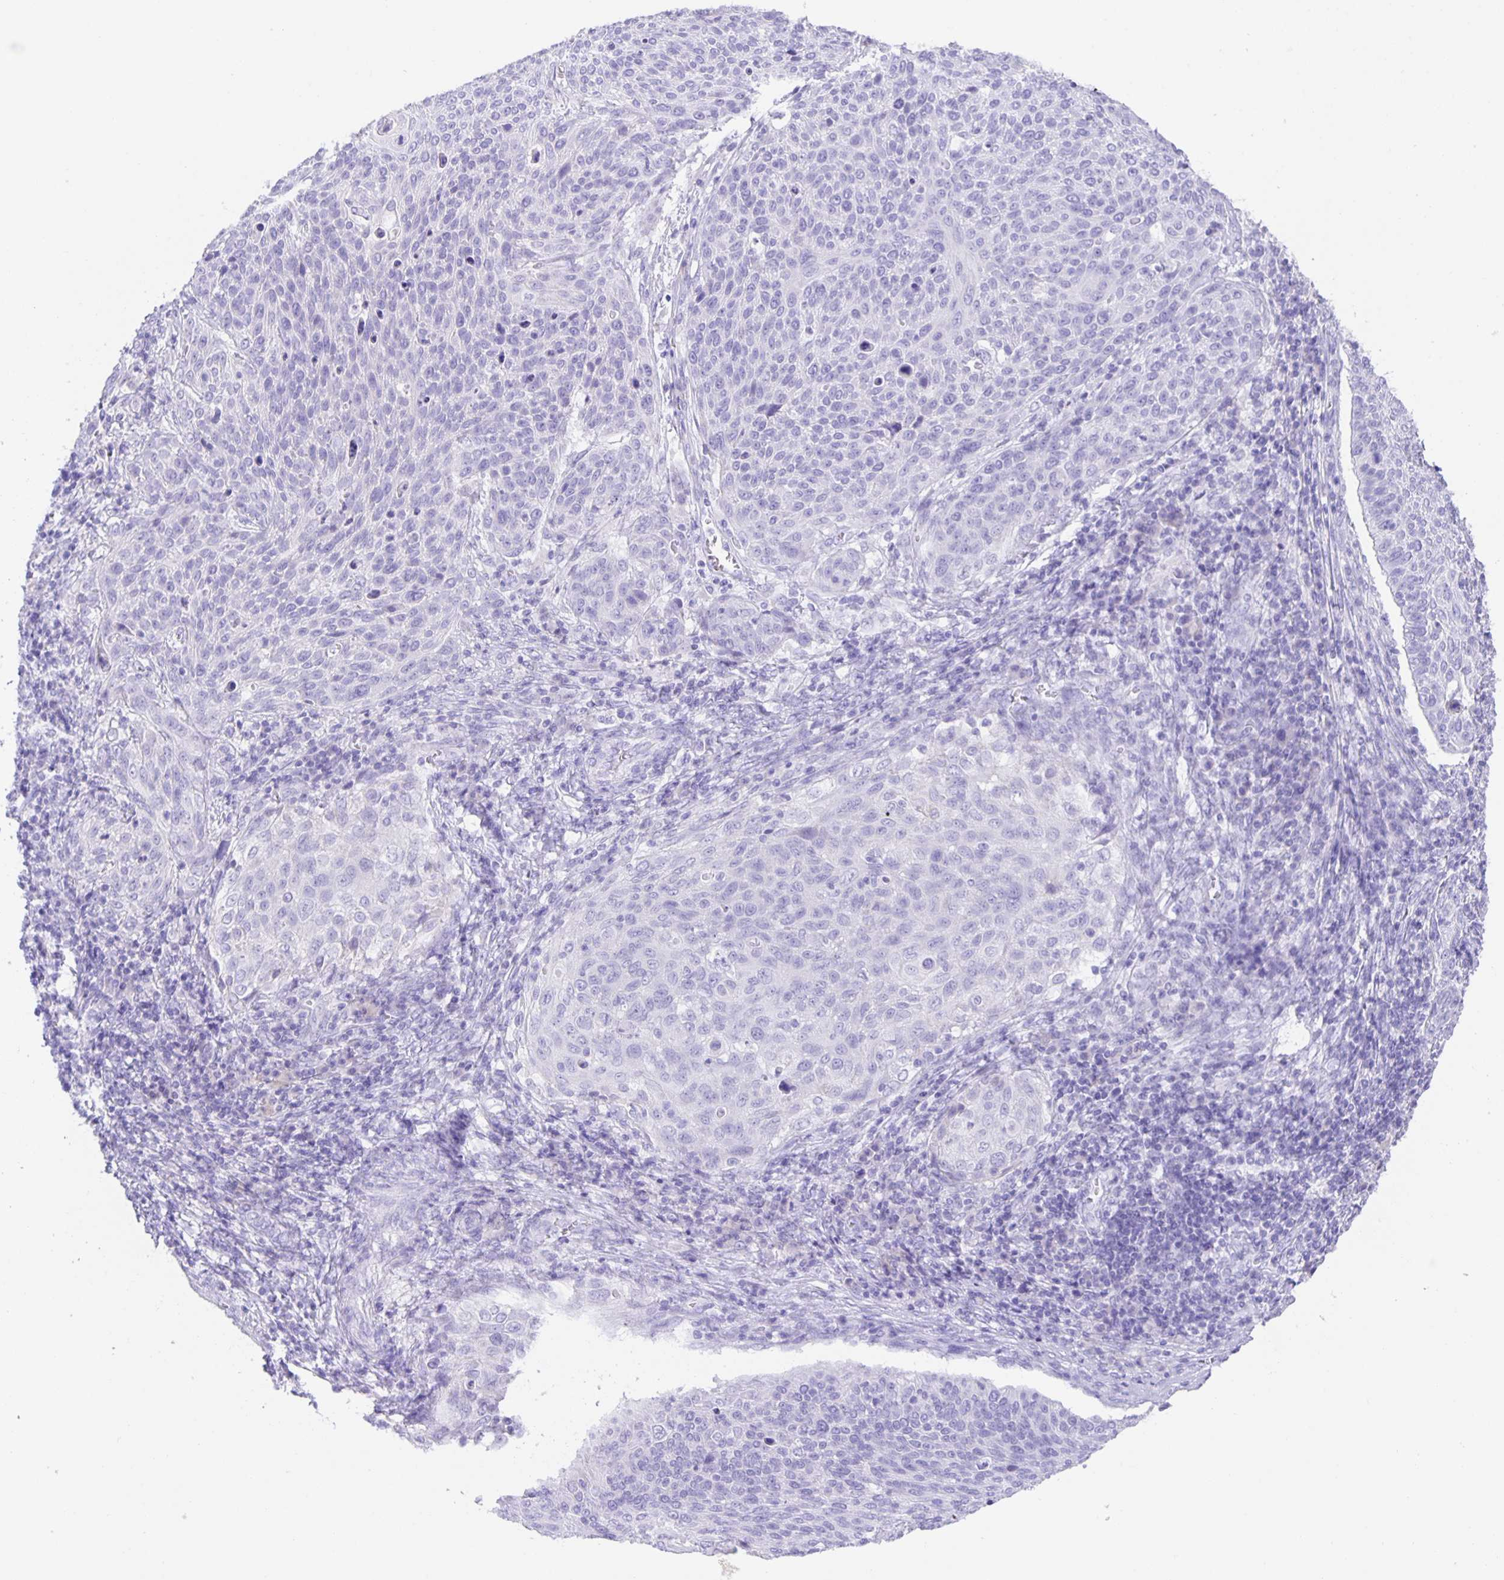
{"staining": {"intensity": "negative", "quantity": "none", "location": "none"}, "tissue": "cervical cancer", "cell_type": "Tumor cells", "image_type": "cancer", "snomed": [{"axis": "morphology", "description": "Squamous cell carcinoma, NOS"}, {"axis": "topography", "description": "Cervix"}], "caption": "The photomicrograph displays no staining of tumor cells in squamous cell carcinoma (cervical).", "gene": "GUCA2A", "patient": {"sex": "female", "age": 31}}